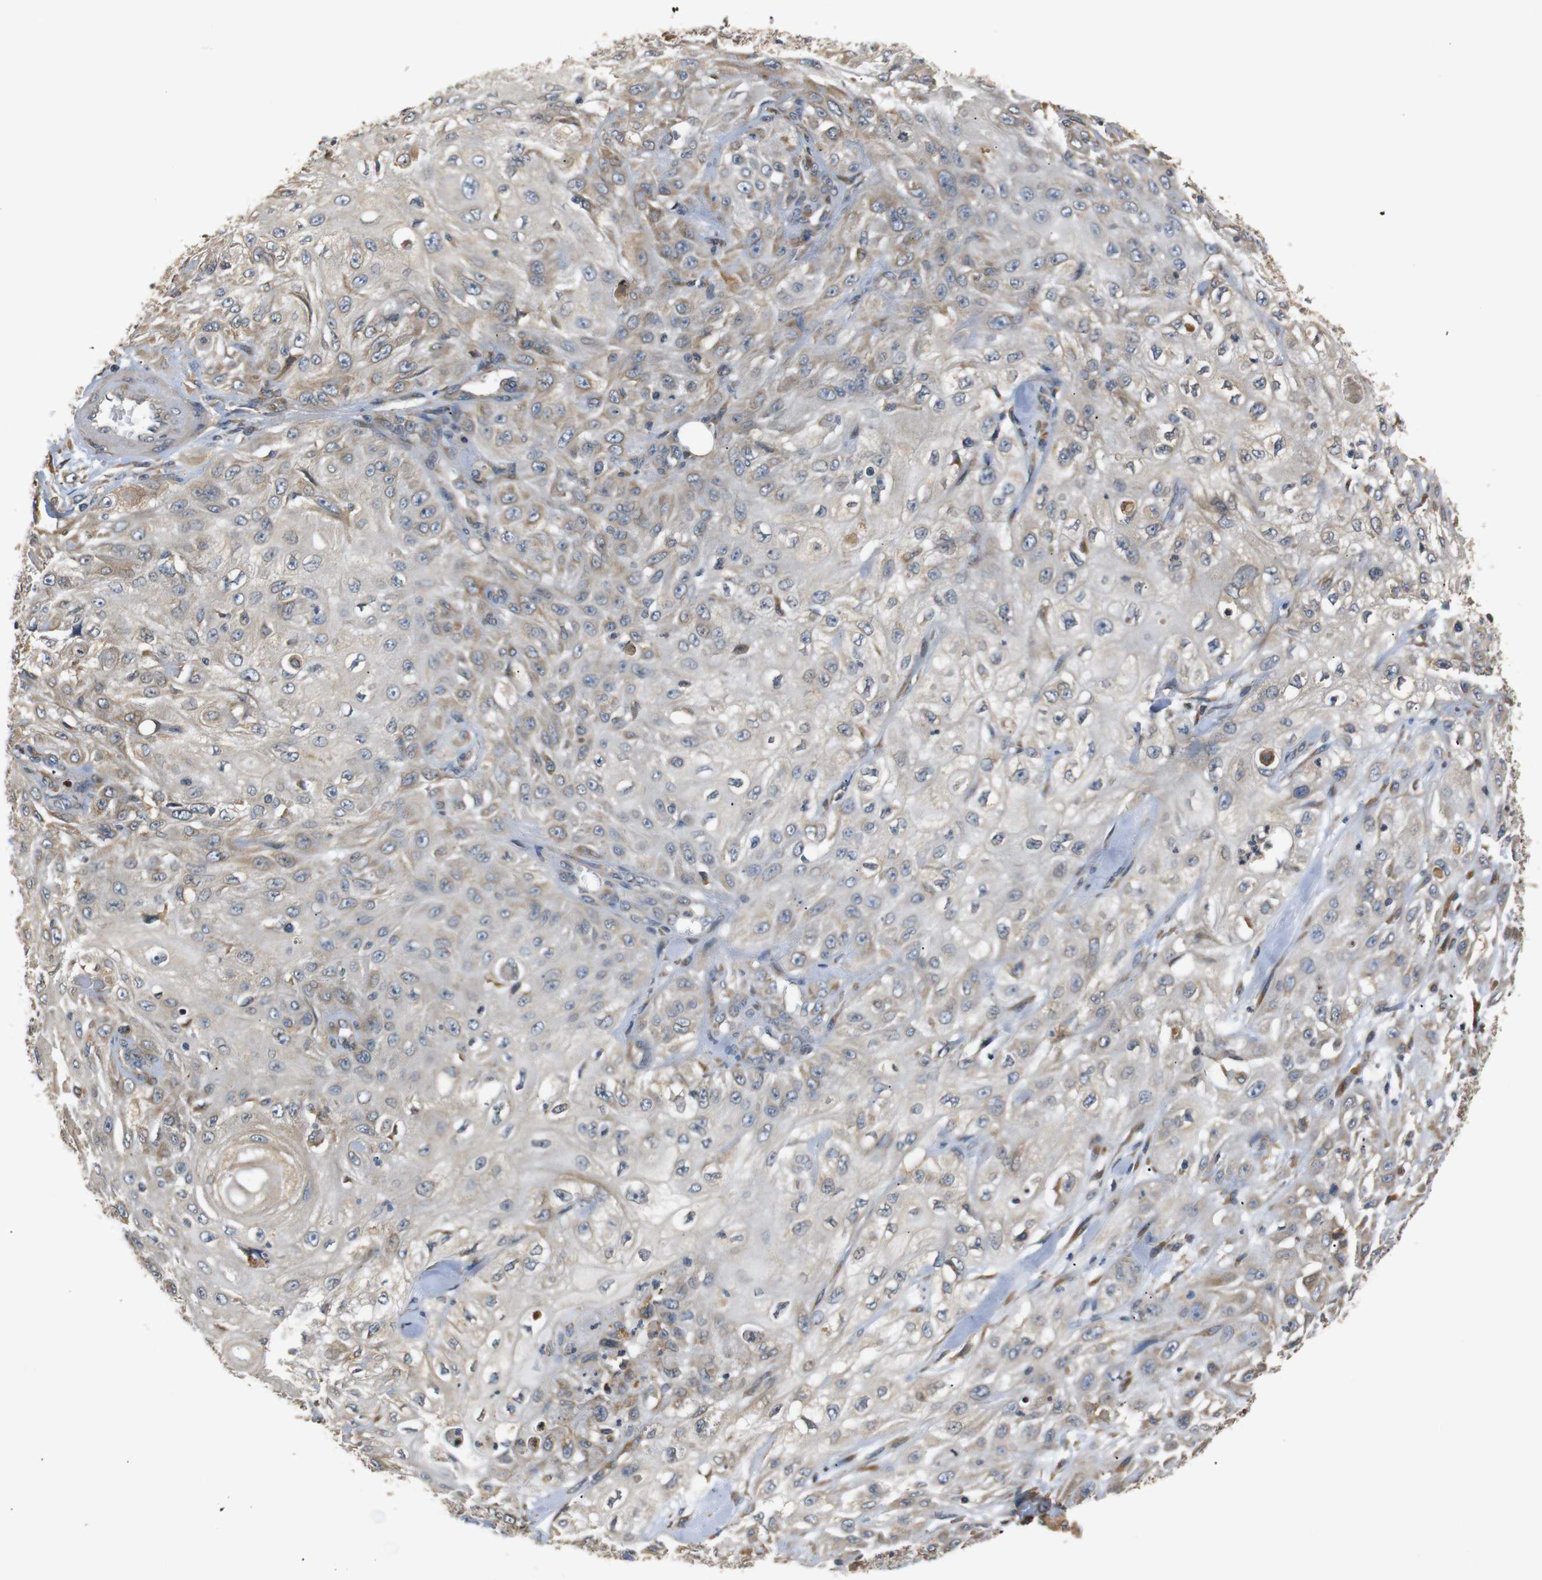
{"staining": {"intensity": "weak", "quantity": "25%-75%", "location": "cytoplasmic/membranous"}, "tissue": "skin cancer", "cell_type": "Tumor cells", "image_type": "cancer", "snomed": [{"axis": "morphology", "description": "Squamous cell carcinoma, NOS"}, {"axis": "morphology", "description": "Squamous cell carcinoma, metastatic, NOS"}, {"axis": "topography", "description": "Skin"}, {"axis": "topography", "description": "Lymph node"}], "caption": "Immunohistochemical staining of skin cancer (metastatic squamous cell carcinoma) reveals low levels of weak cytoplasmic/membranous protein positivity in approximately 25%-75% of tumor cells.", "gene": "TMED2", "patient": {"sex": "male", "age": 75}}